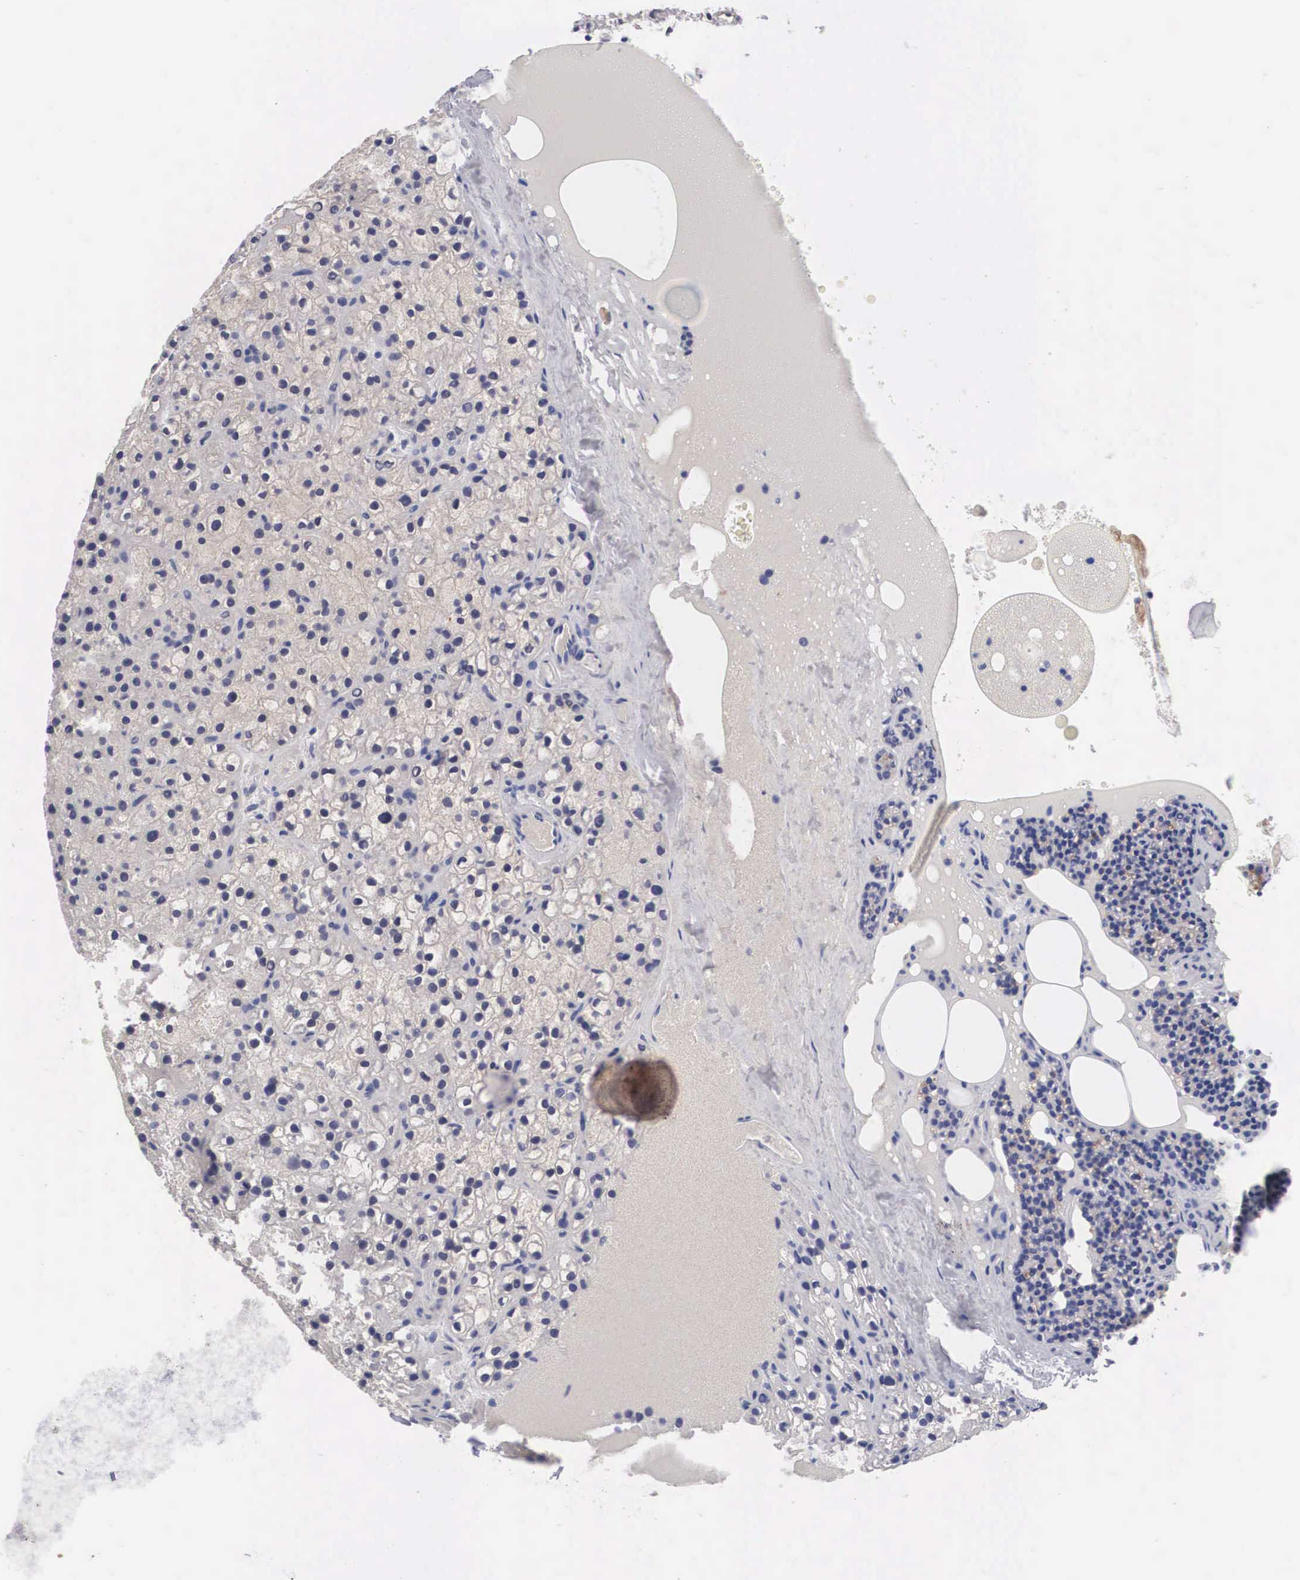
{"staining": {"intensity": "weak", "quantity": "<25%", "location": "cytoplasmic/membranous"}, "tissue": "parathyroid gland", "cell_type": "Glandular cells", "image_type": "normal", "snomed": [{"axis": "morphology", "description": "Normal tissue, NOS"}, {"axis": "topography", "description": "Parathyroid gland"}], "caption": "Parathyroid gland was stained to show a protein in brown. There is no significant expression in glandular cells. (DAB immunohistochemistry visualized using brightfield microscopy, high magnification).", "gene": "ABHD4", "patient": {"sex": "female", "age": 71}}